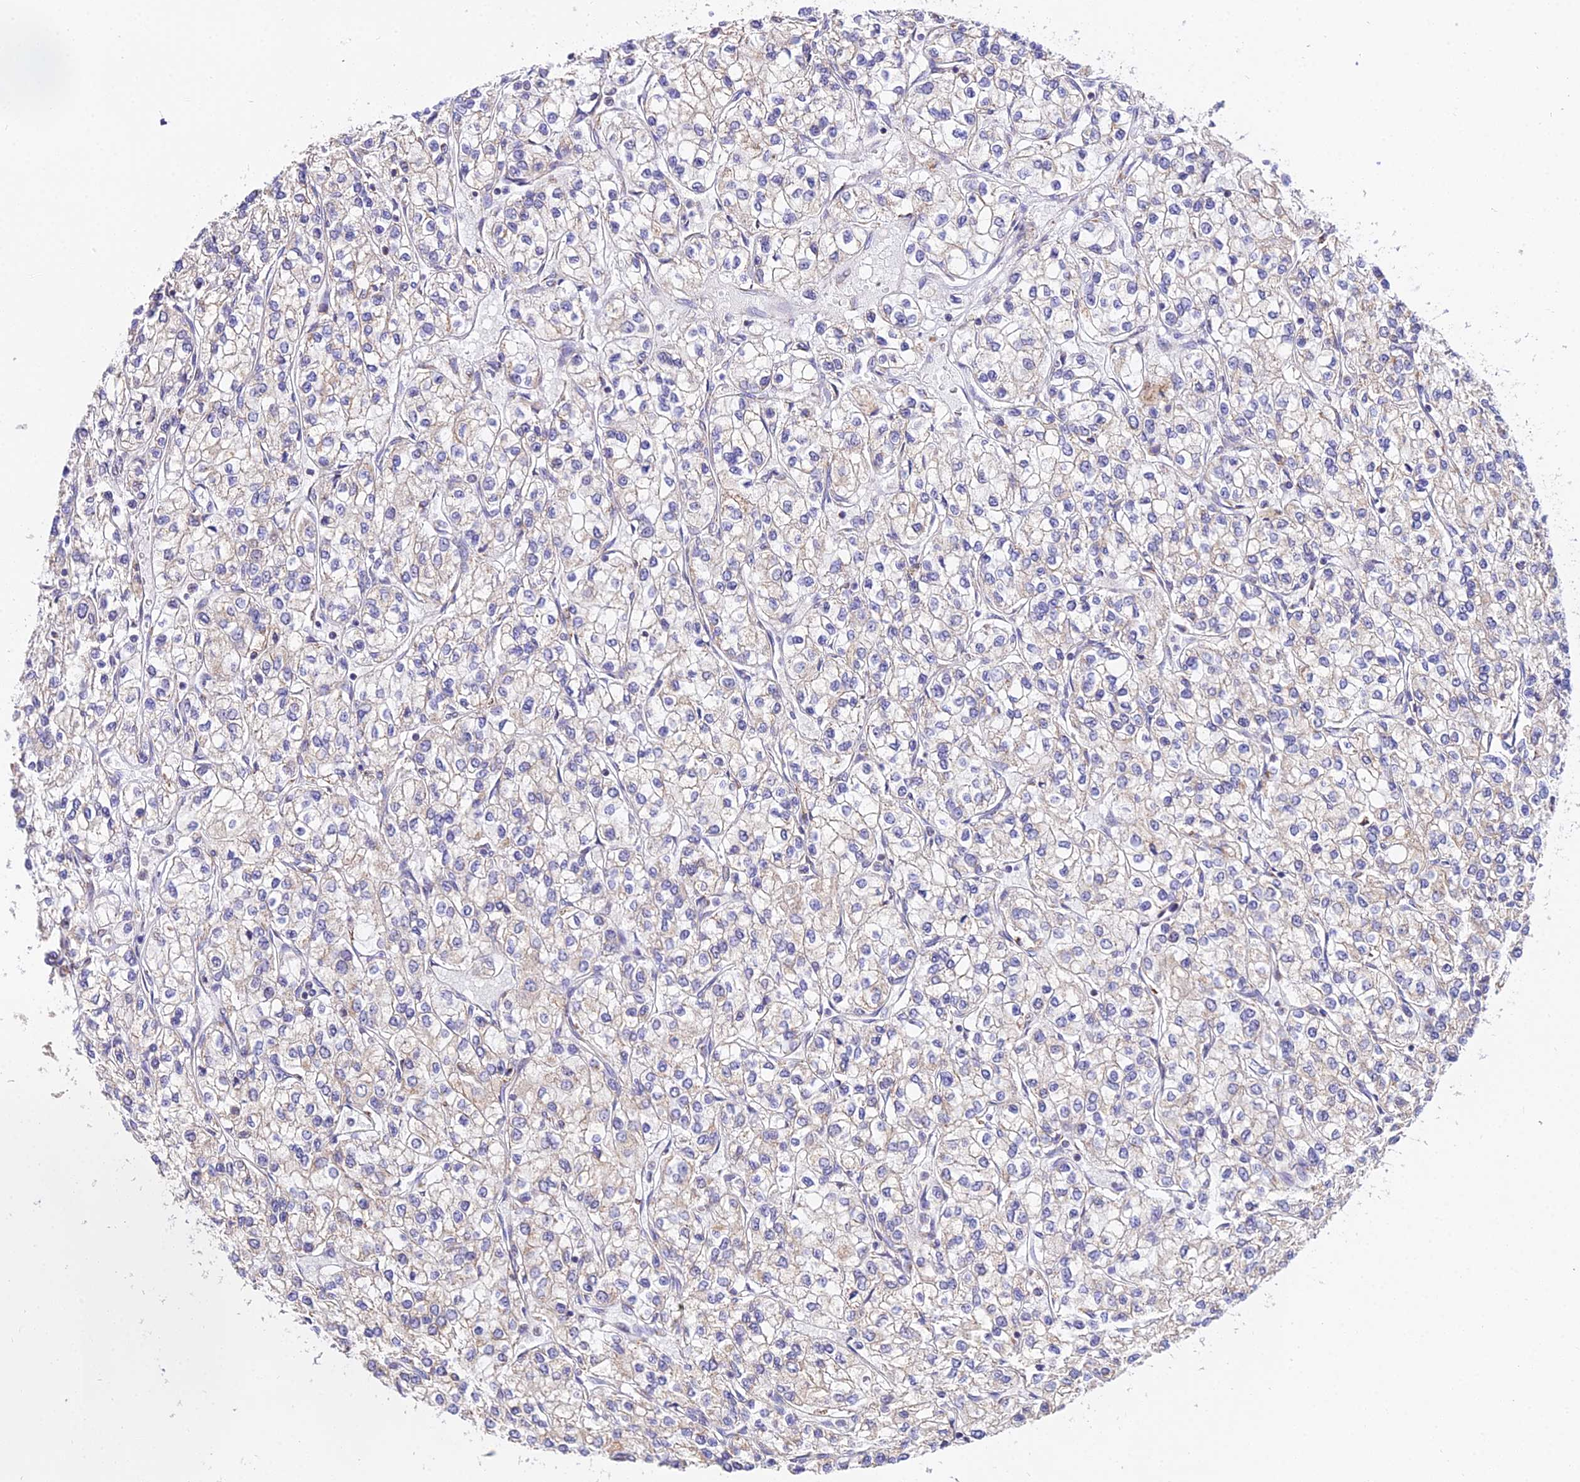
{"staining": {"intensity": "negative", "quantity": "none", "location": "none"}, "tissue": "renal cancer", "cell_type": "Tumor cells", "image_type": "cancer", "snomed": [{"axis": "morphology", "description": "Adenocarcinoma, NOS"}, {"axis": "topography", "description": "Kidney"}], "caption": "Immunohistochemistry image of human renal adenocarcinoma stained for a protein (brown), which displays no staining in tumor cells.", "gene": "ATP5PB", "patient": {"sex": "male", "age": 80}}